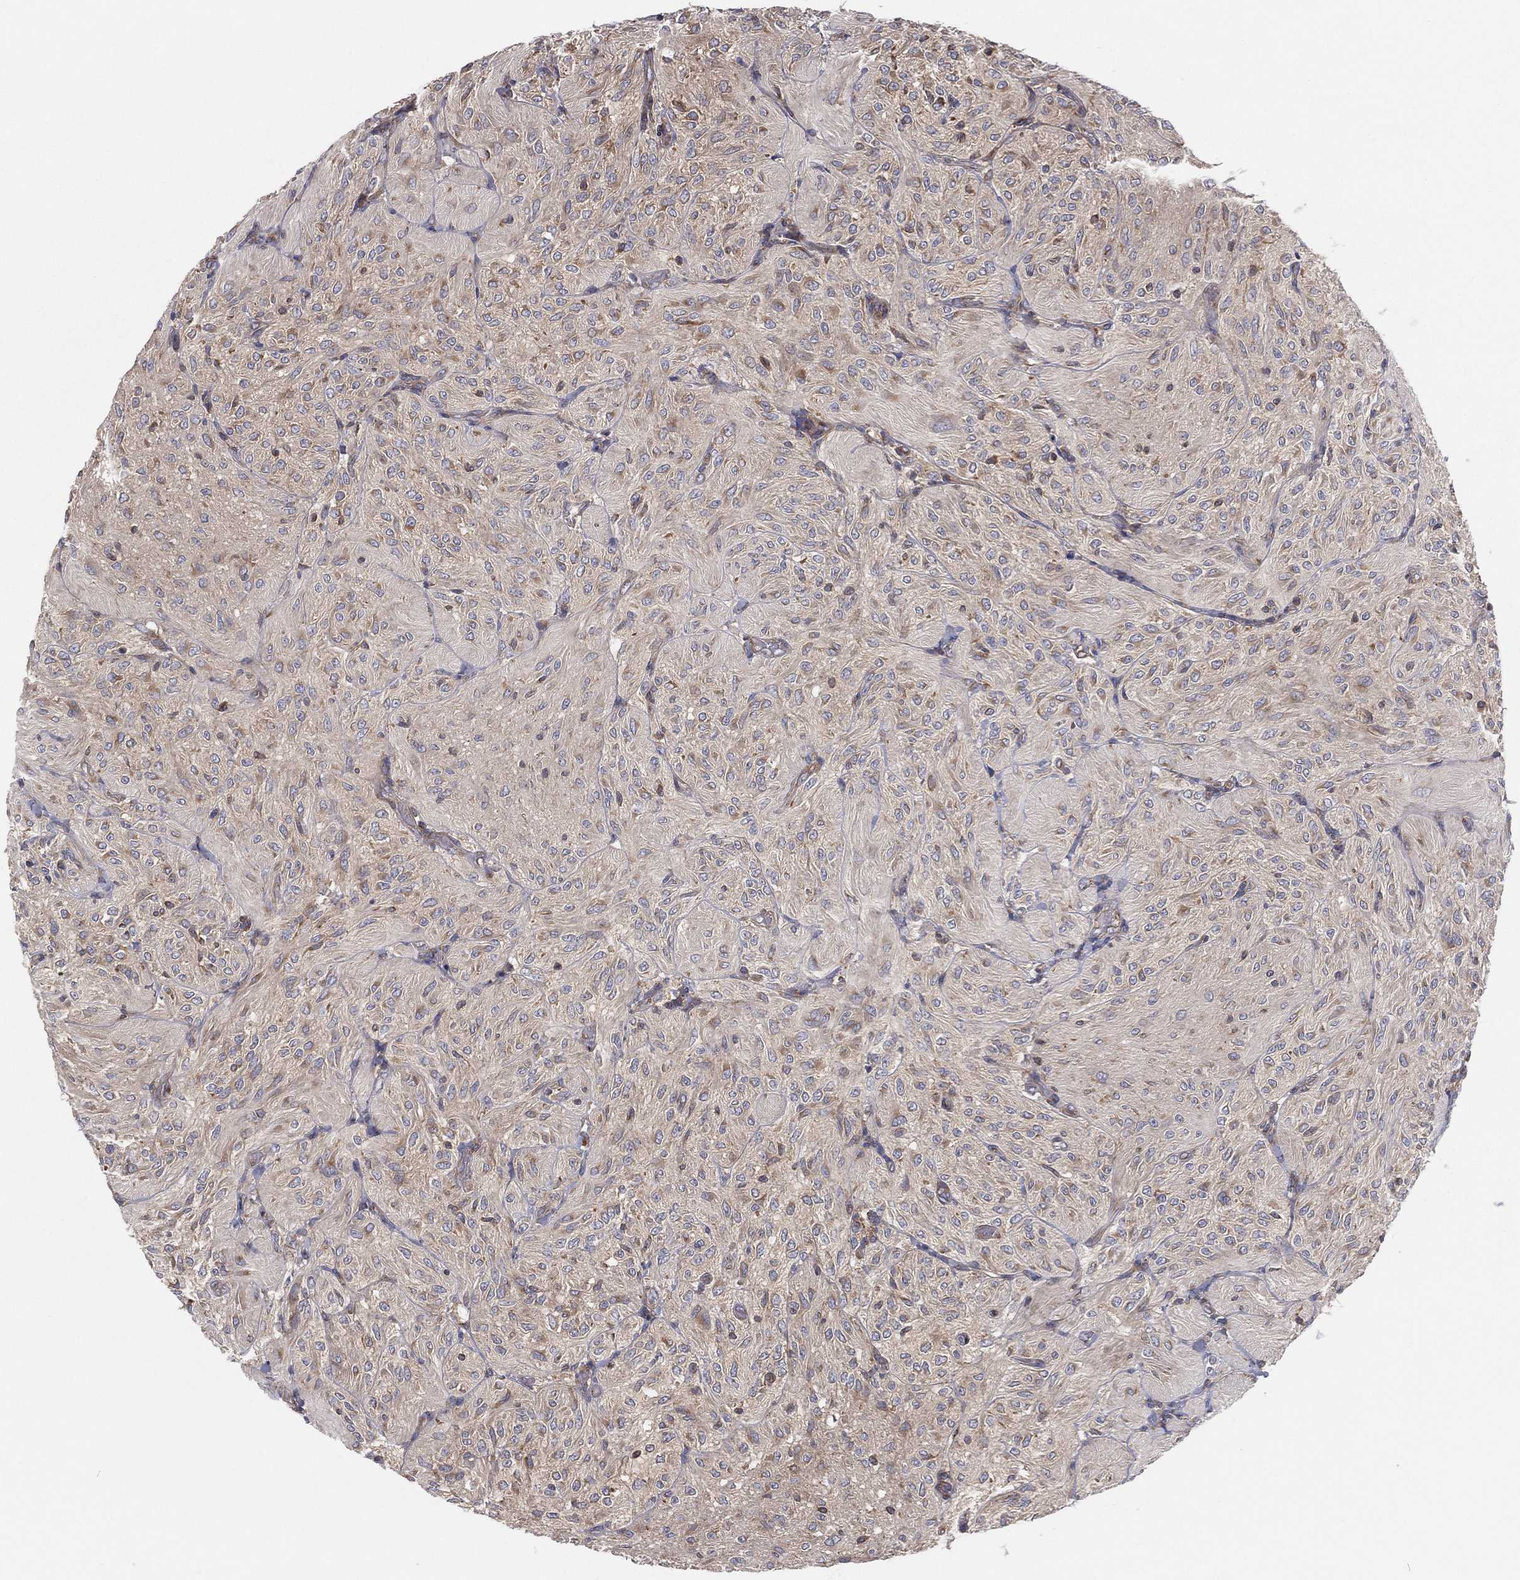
{"staining": {"intensity": "negative", "quantity": "none", "location": "none"}, "tissue": "glioma", "cell_type": "Tumor cells", "image_type": "cancer", "snomed": [{"axis": "morphology", "description": "Glioma, malignant, Low grade"}, {"axis": "topography", "description": "Brain"}], "caption": "Immunohistochemistry (IHC) histopathology image of malignant glioma (low-grade) stained for a protein (brown), which shows no expression in tumor cells.", "gene": "EIF2B5", "patient": {"sex": "male", "age": 3}}